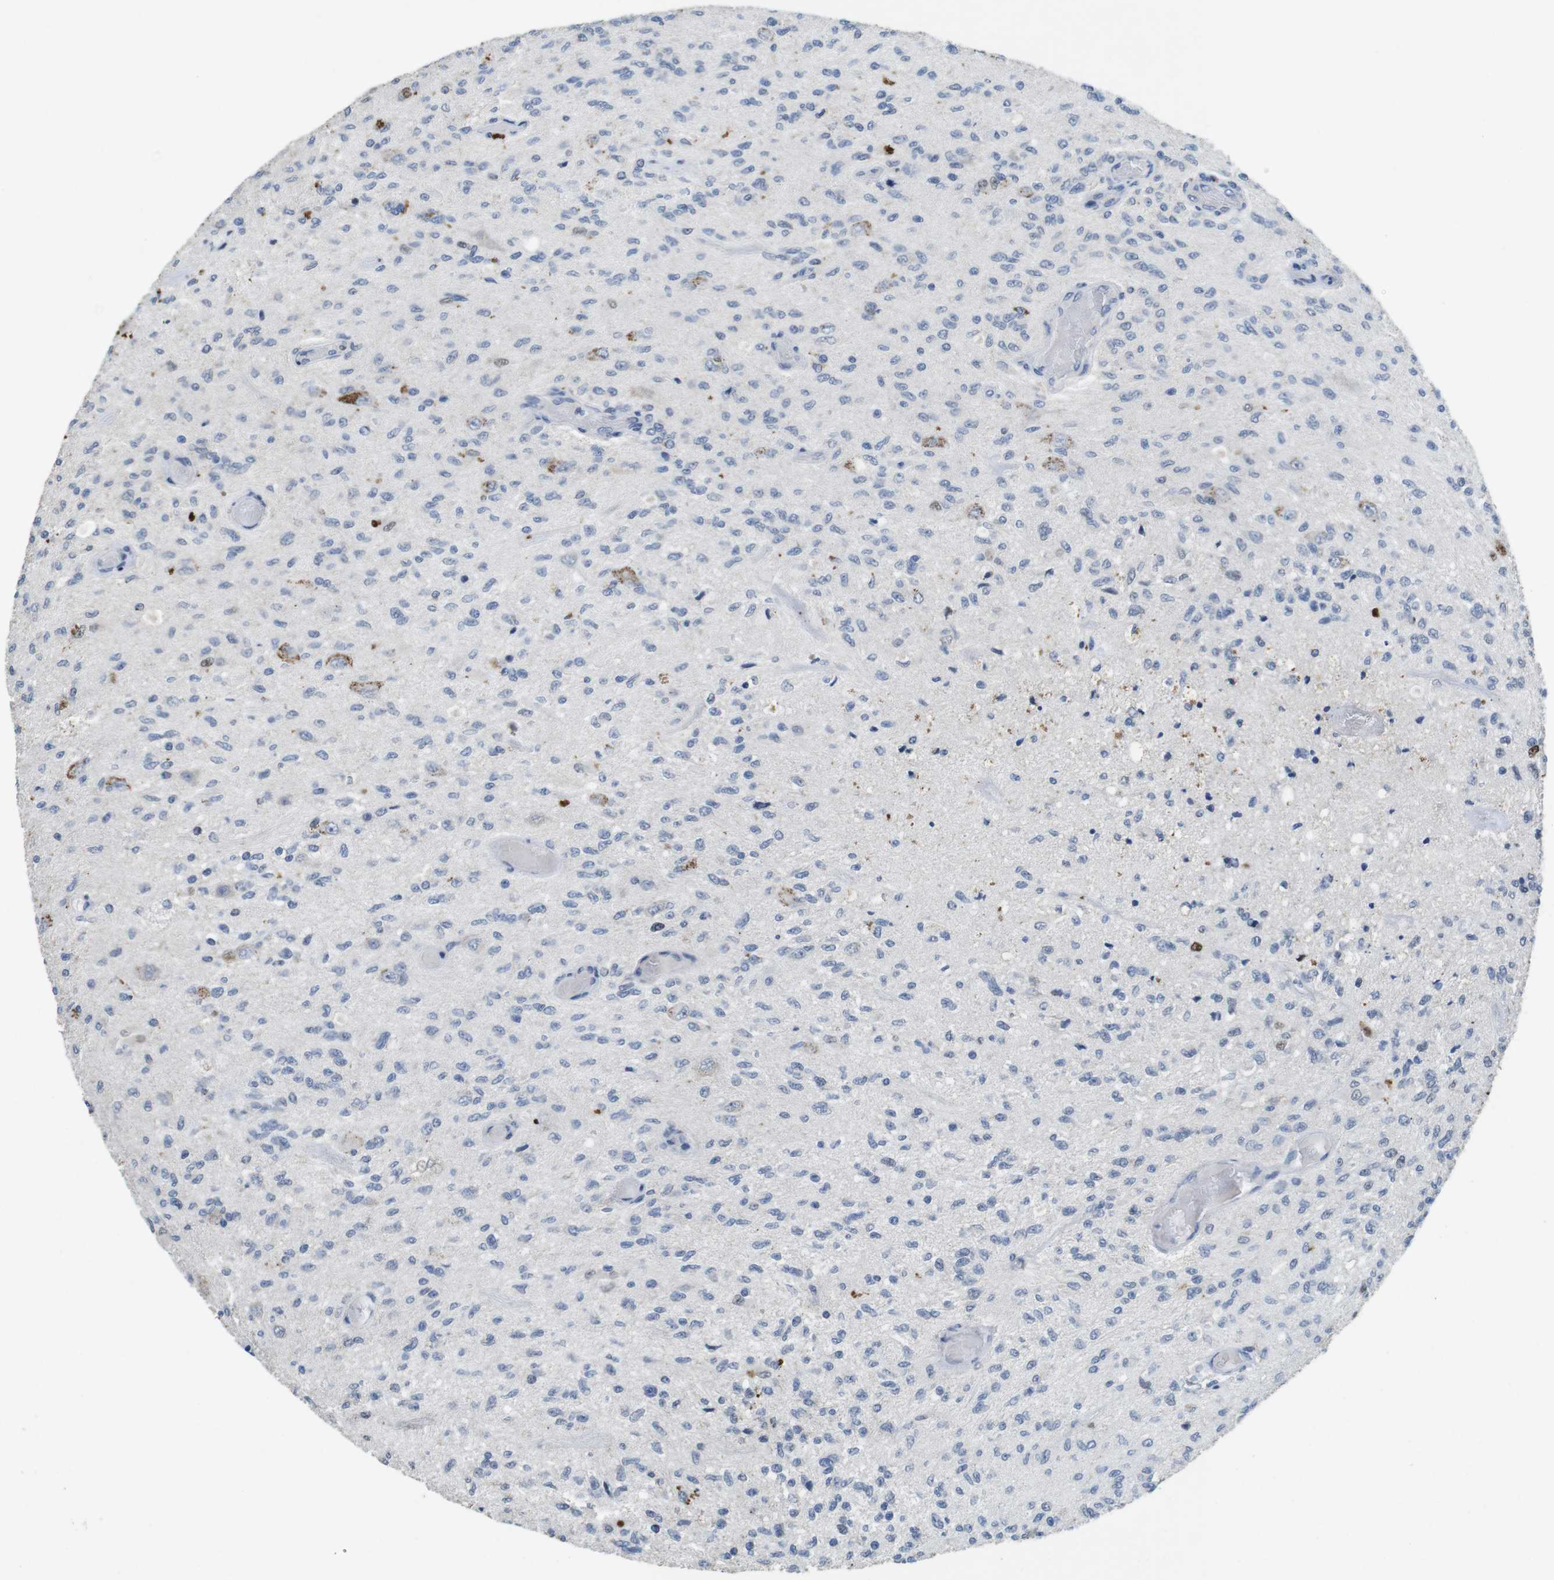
{"staining": {"intensity": "negative", "quantity": "none", "location": "none"}, "tissue": "glioma", "cell_type": "Tumor cells", "image_type": "cancer", "snomed": [{"axis": "morphology", "description": "Normal tissue, NOS"}, {"axis": "morphology", "description": "Glioma, malignant, High grade"}, {"axis": "topography", "description": "Cerebral cortex"}], "caption": "DAB (3,3'-diaminobenzidine) immunohistochemical staining of human glioma reveals no significant staining in tumor cells. The staining is performed using DAB (3,3'-diaminobenzidine) brown chromogen with nuclei counter-stained in using hematoxylin.", "gene": "KPNA2", "patient": {"sex": "male", "age": 77}}